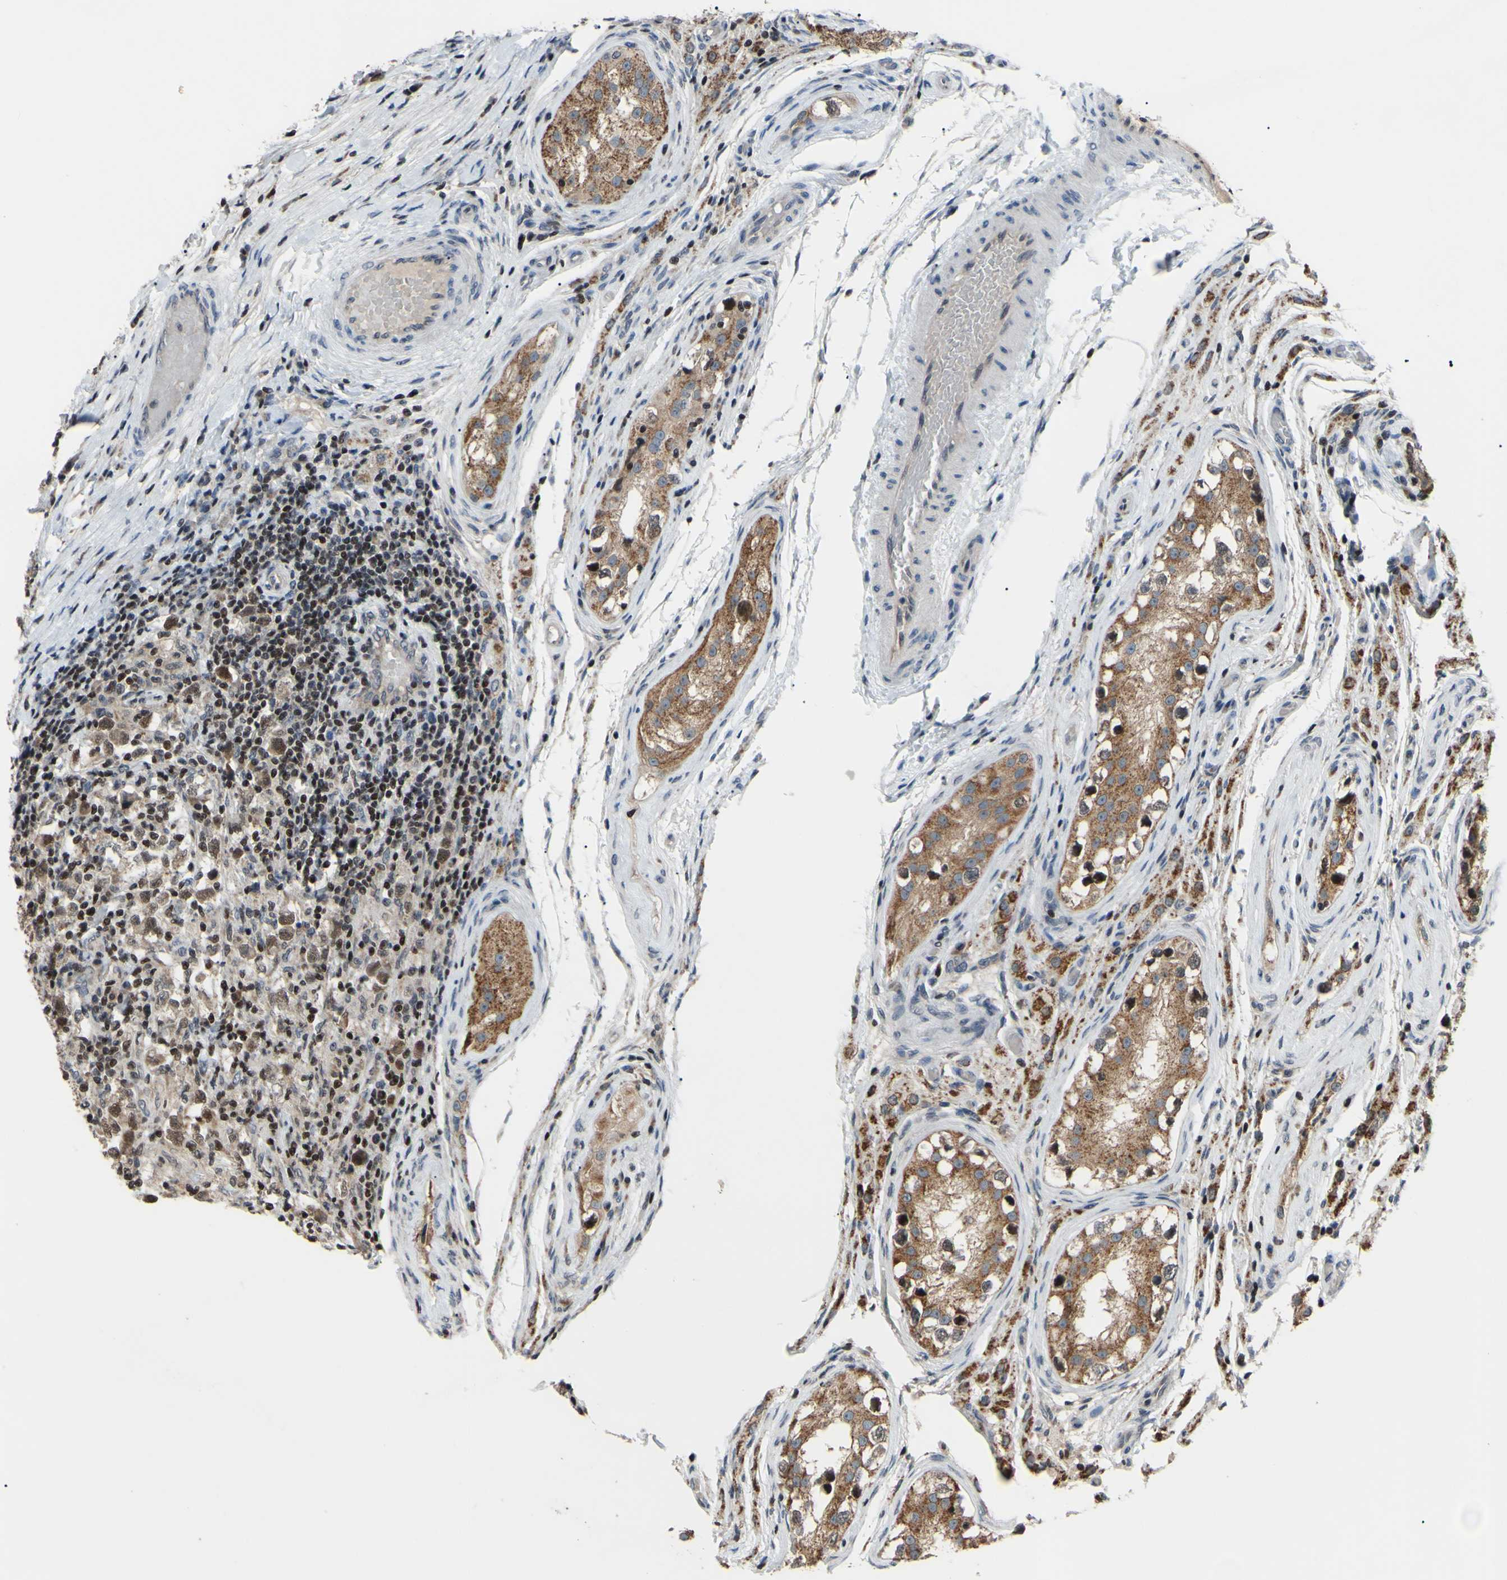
{"staining": {"intensity": "moderate", "quantity": "25%-75%", "location": "cytoplasmic/membranous,nuclear"}, "tissue": "testis cancer", "cell_type": "Tumor cells", "image_type": "cancer", "snomed": [{"axis": "morphology", "description": "Carcinoma, Embryonal, NOS"}, {"axis": "topography", "description": "Testis"}], "caption": "Testis cancer stained for a protein shows moderate cytoplasmic/membranous and nuclear positivity in tumor cells.", "gene": "SP4", "patient": {"sex": "male", "age": 21}}